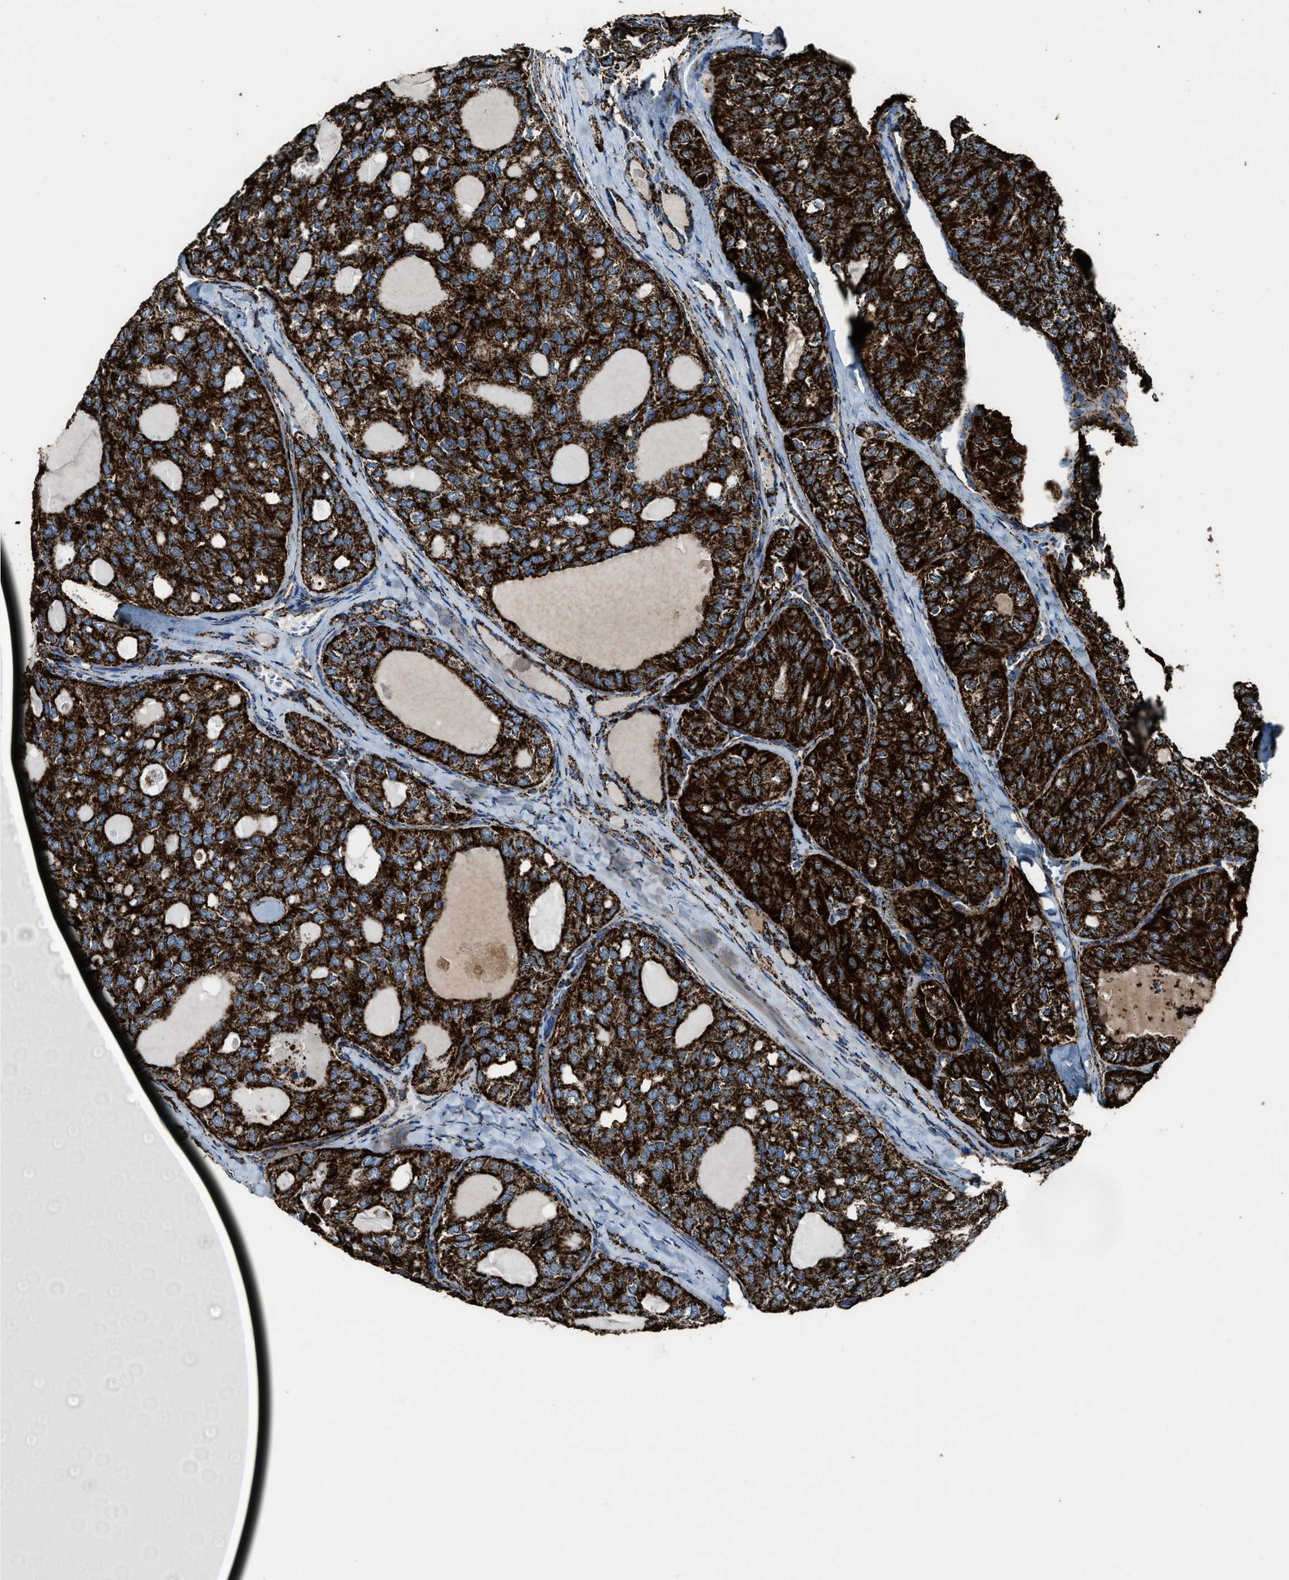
{"staining": {"intensity": "strong", "quantity": ">75%", "location": "cytoplasmic/membranous"}, "tissue": "thyroid cancer", "cell_type": "Tumor cells", "image_type": "cancer", "snomed": [{"axis": "morphology", "description": "Follicular adenoma carcinoma, NOS"}, {"axis": "topography", "description": "Thyroid gland"}], "caption": "Tumor cells exhibit strong cytoplasmic/membranous staining in approximately >75% of cells in follicular adenoma carcinoma (thyroid).", "gene": "MDH2", "patient": {"sex": "male", "age": 75}}